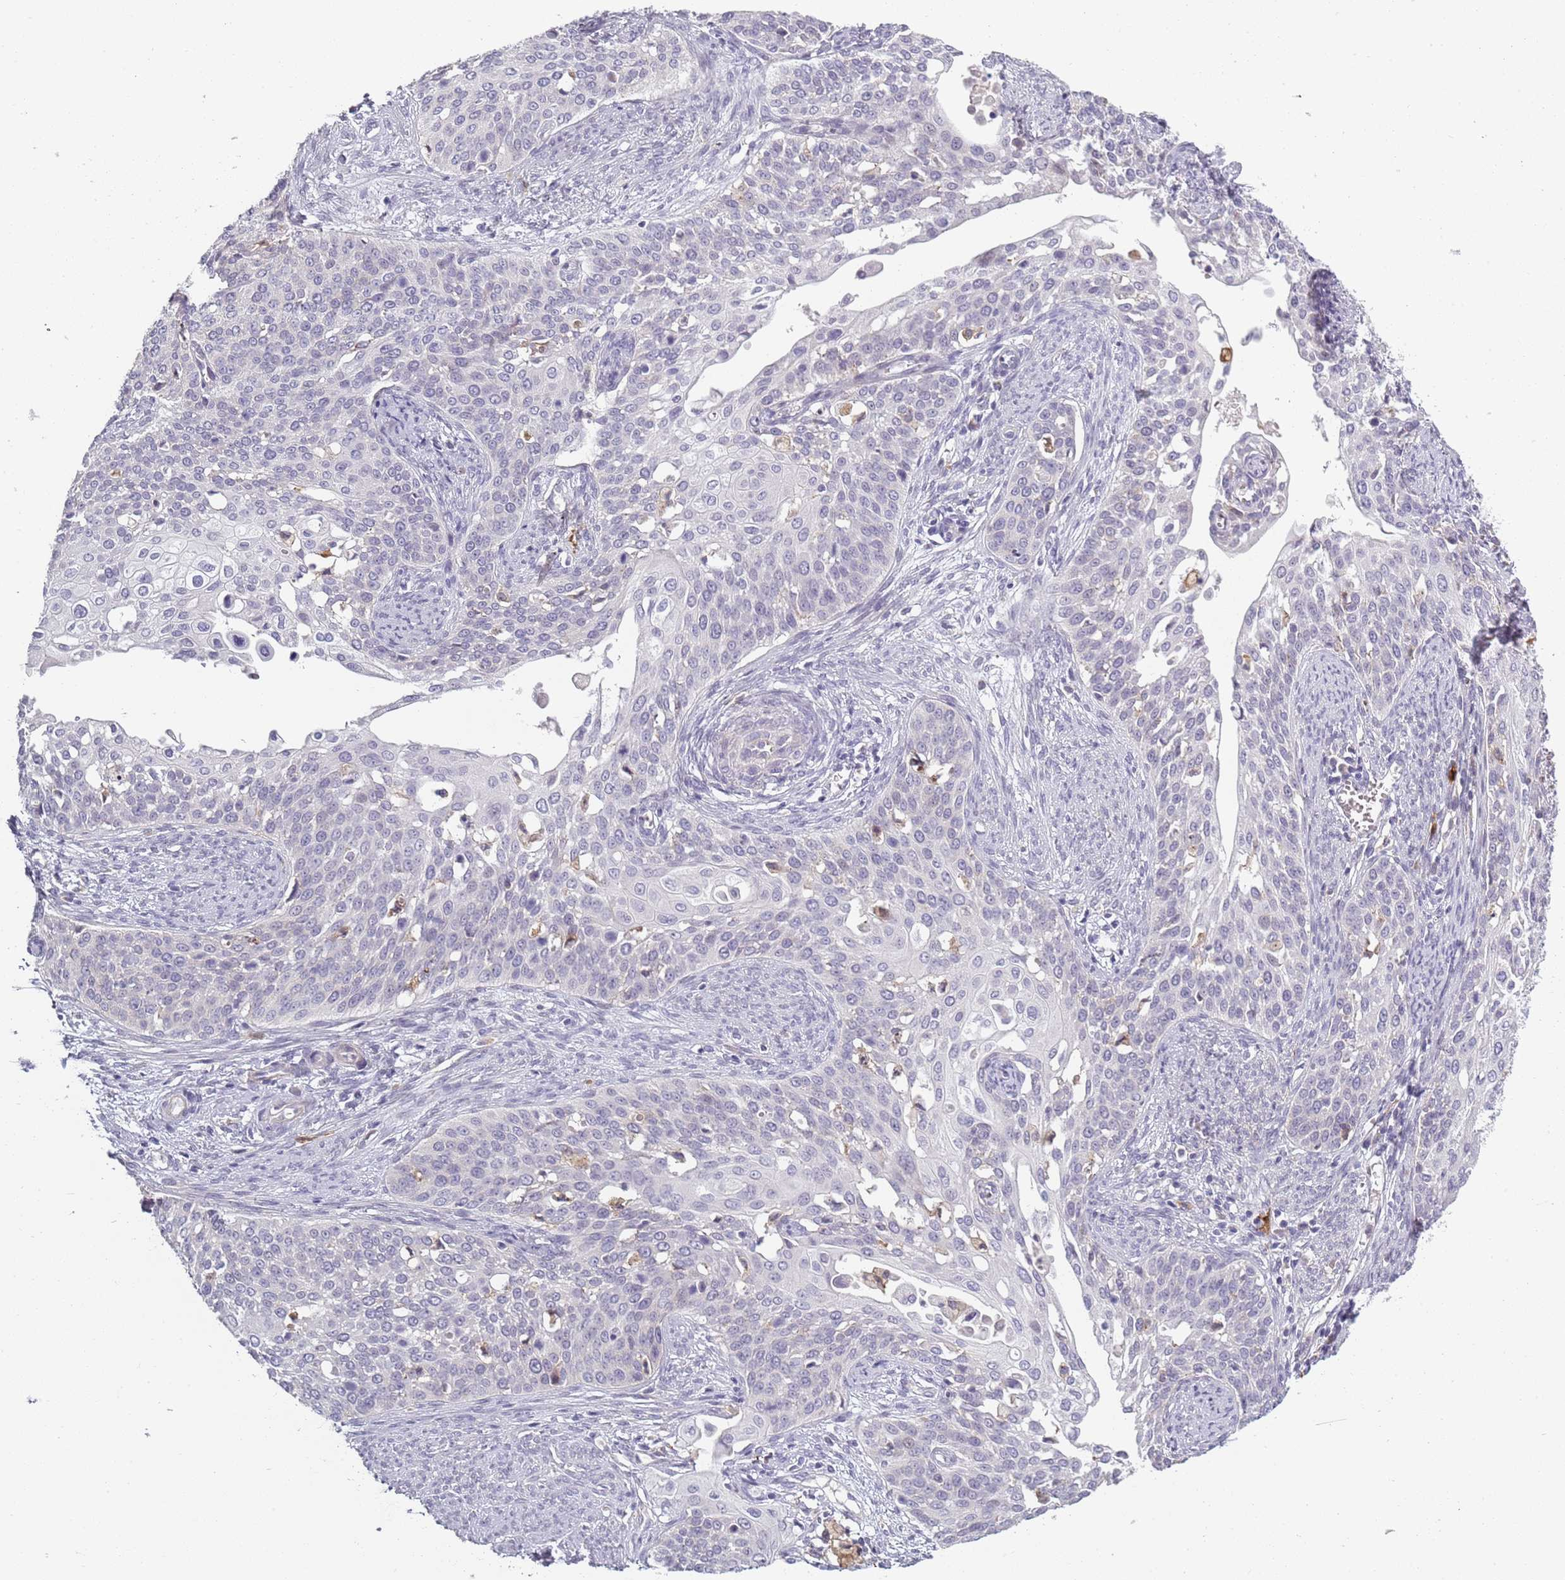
{"staining": {"intensity": "negative", "quantity": "none", "location": "none"}, "tissue": "cervical cancer", "cell_type": "Tumor cells", "image_type": "cancer", "snomed": [{"axis": "morphology", "description": "Squamous cell carcinoma, NOS"}, {"axis": "topography", "description": "Cervix"}], "caption": "Cervical squamous cell carcinoma was stained to show a protein in brown. There is no significant staining in tumor cells. (DAB immunohistochemistry (IHC), high magnification).", "gene": "CC2D2B", "patient": {"sex": "female", "age": 44}}